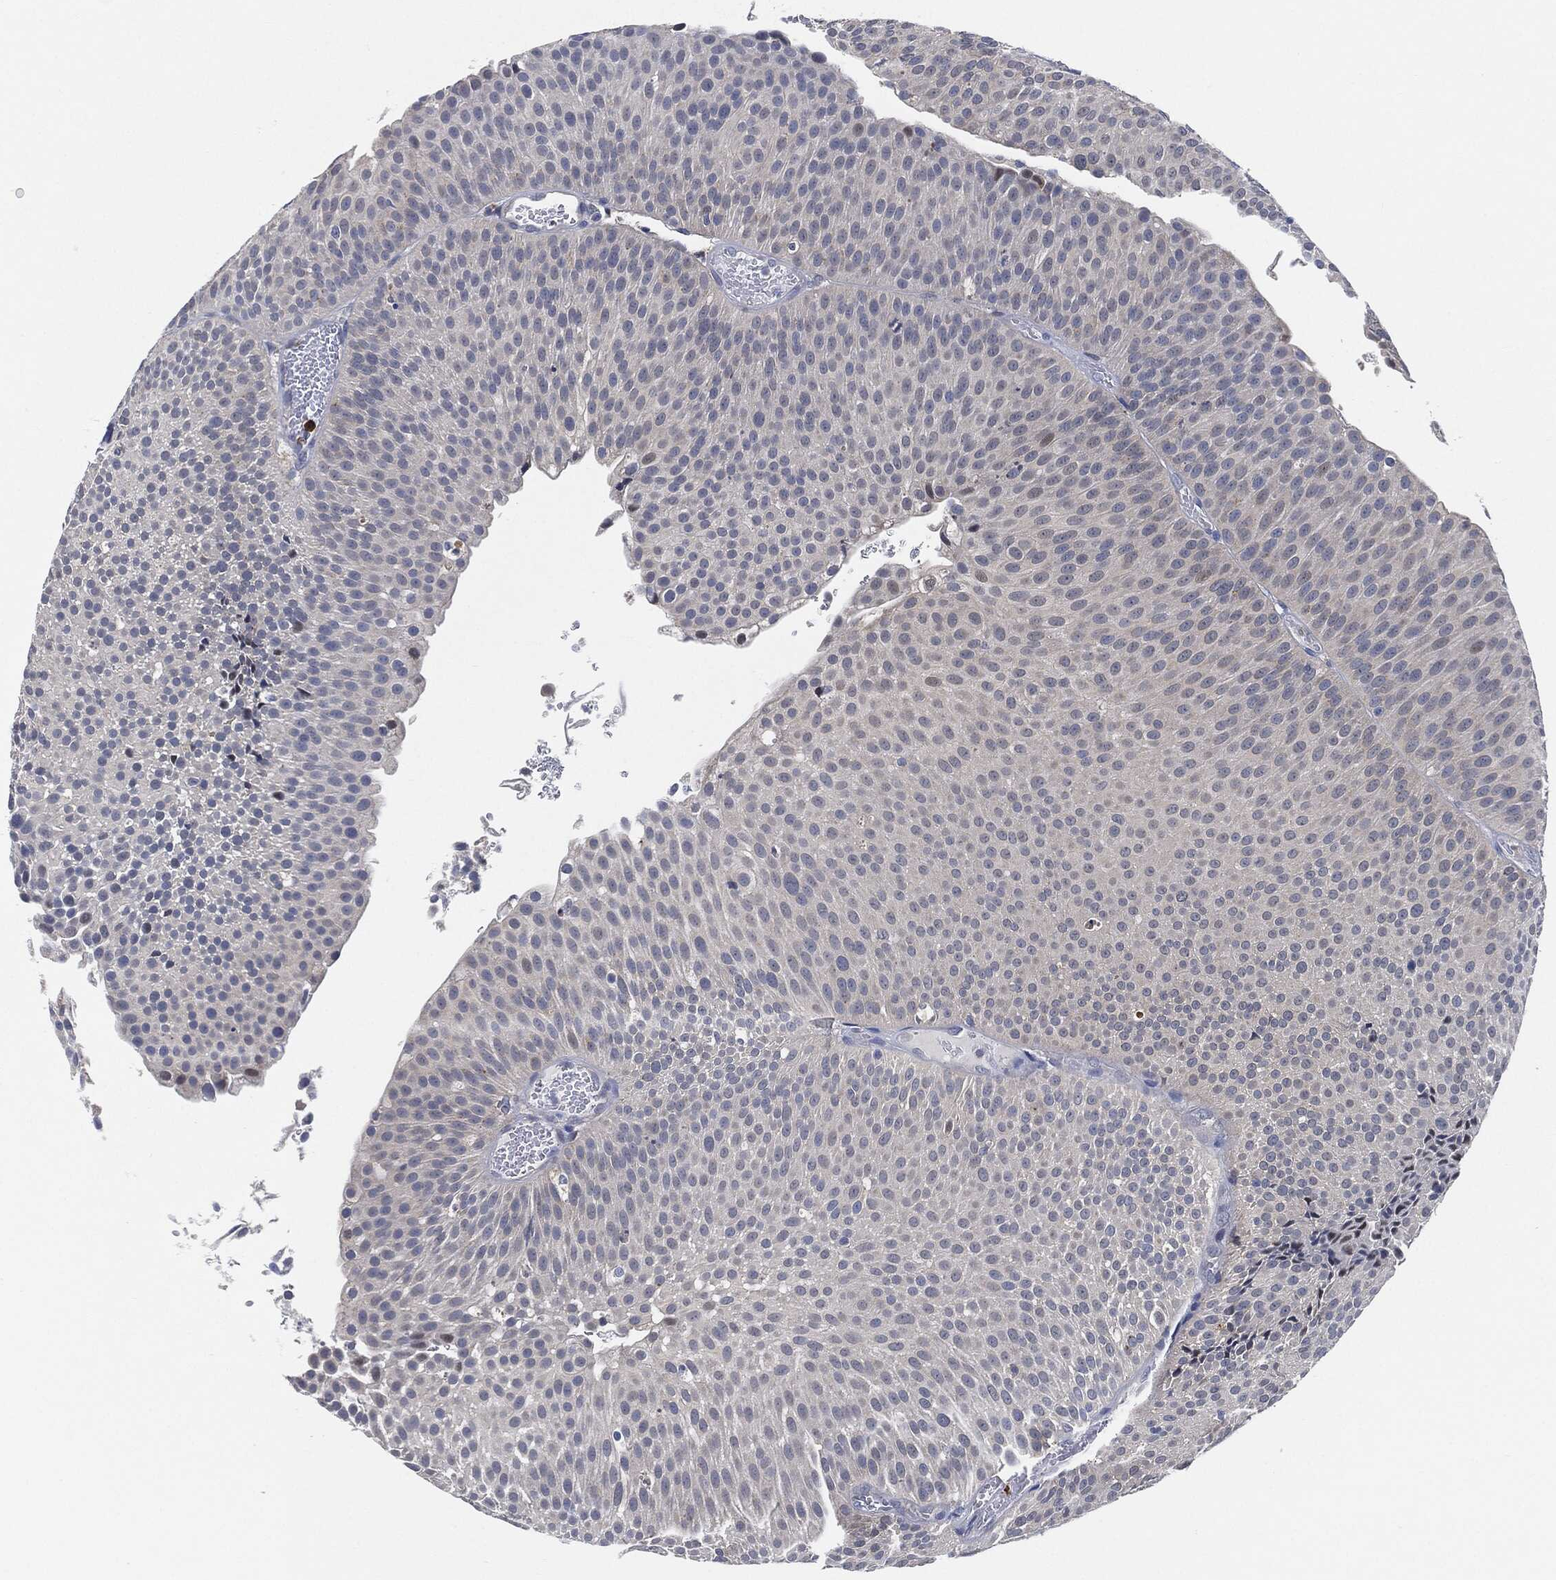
{"staining": {"intensity": "negative", "quantity": "none", "location": "none"}, "tissue": "urothelial cancer", "cell_type": "Tumor cells", "image_type": "cancer", "snomed": [{"axis": "morphology", "description": "Urothelial carcinoma, Low grade"}, {"axis": "topography", "description": "Urinary bladder"}], "caption": "Human urothelial cancer stained for a protein using IHC demonstrates no positivity in tumor cells.", "gene": "VSIG4", "patient": {"sex": "male", "age": 65}}